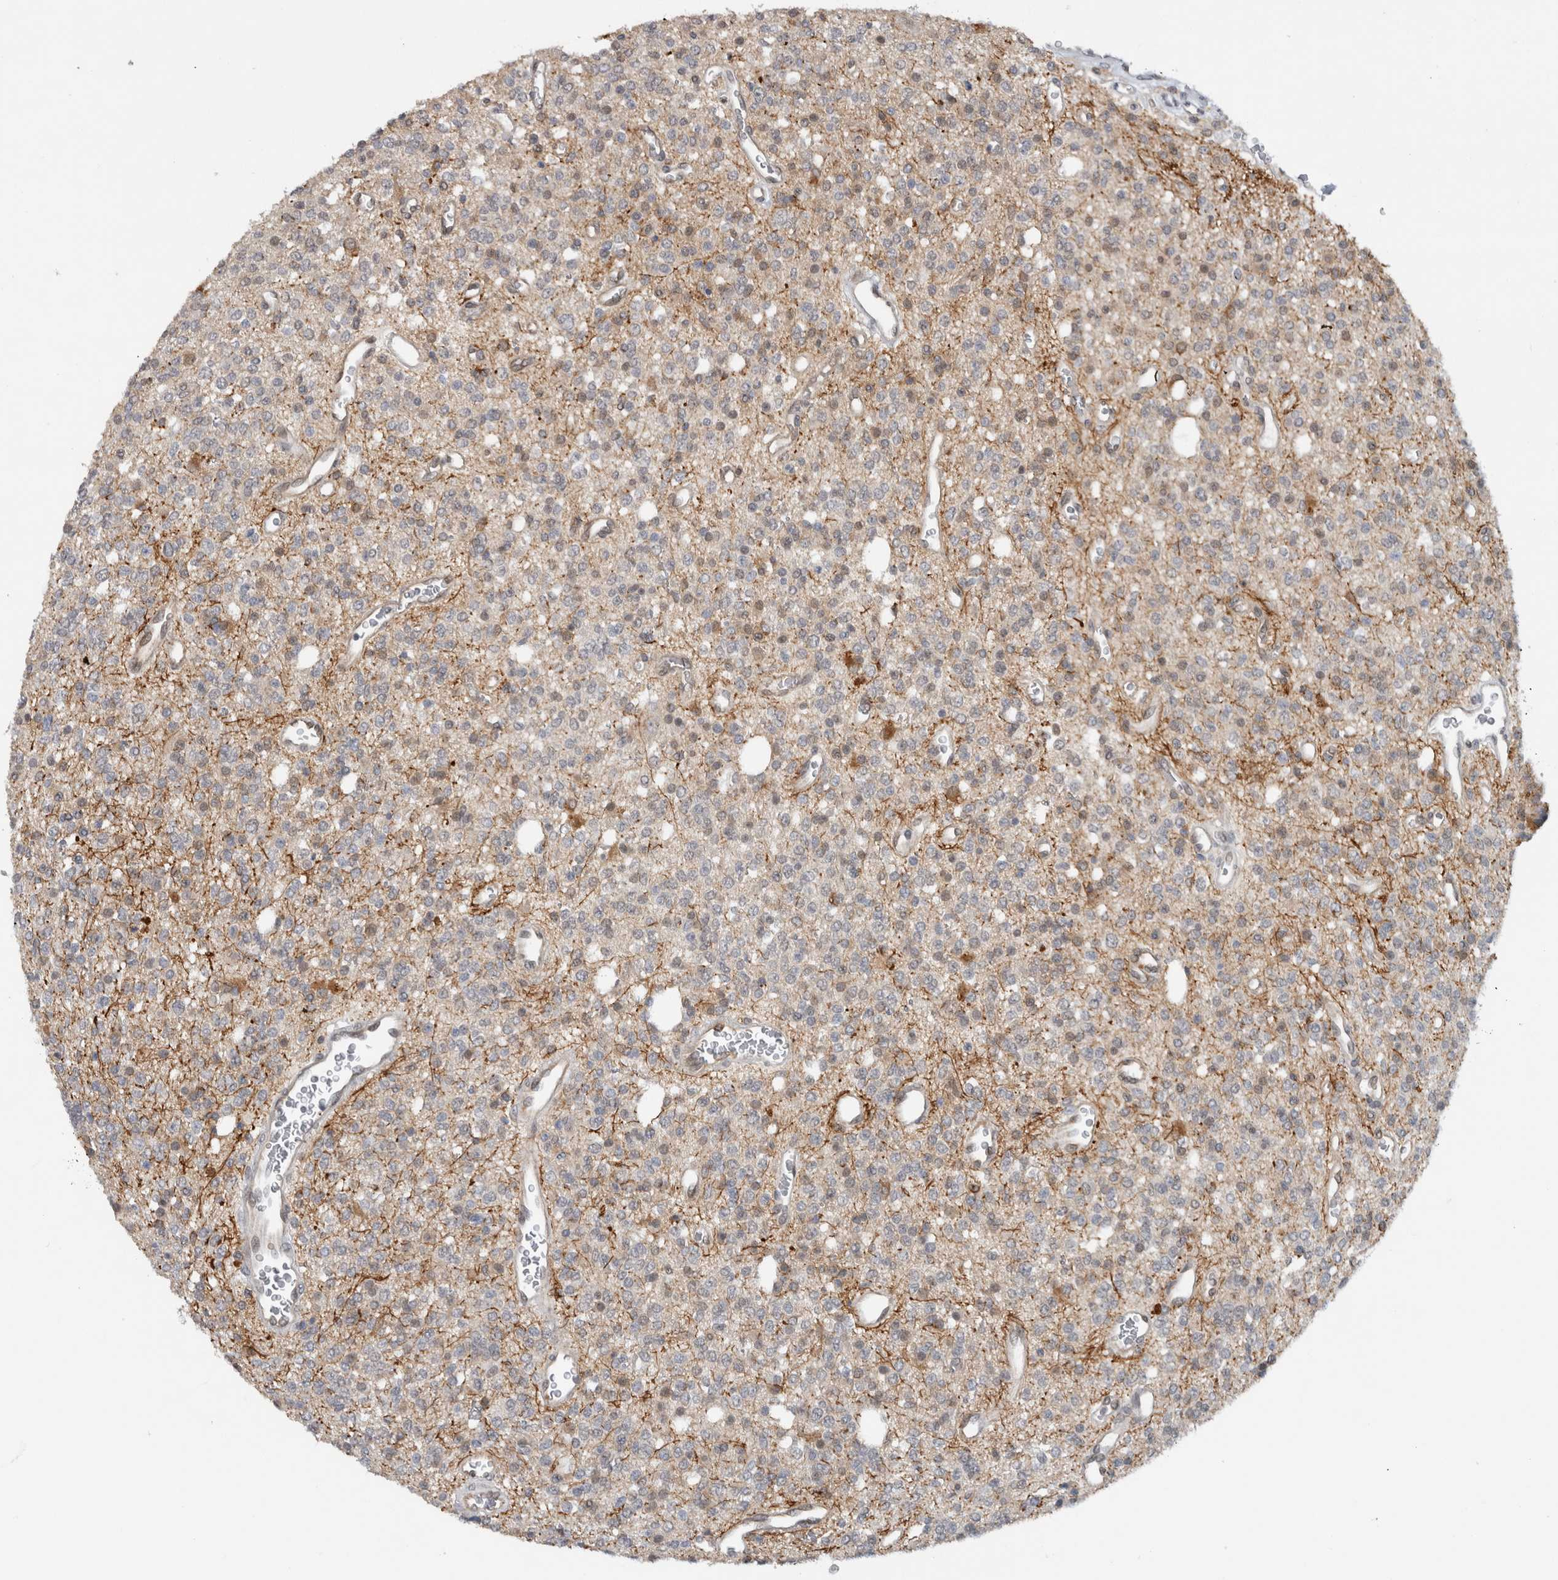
{"staining": {"intensity": "negative", "quantity": "none", "location": "none"}, "tissue": "glioma", "cell_type": "Tumor cells", "image_type": "cancer", "snomed": [{"axis": "morphology", "description": "Glioma, malignant, High grade"}, {"axis": "topography", "description": "Brain"}], "caption": "Human glioma stained for a protein using IHC shows no staining in tumor cells.", "gene": "PRXL2A", "patient": {"sex": "male", "age": 34}}